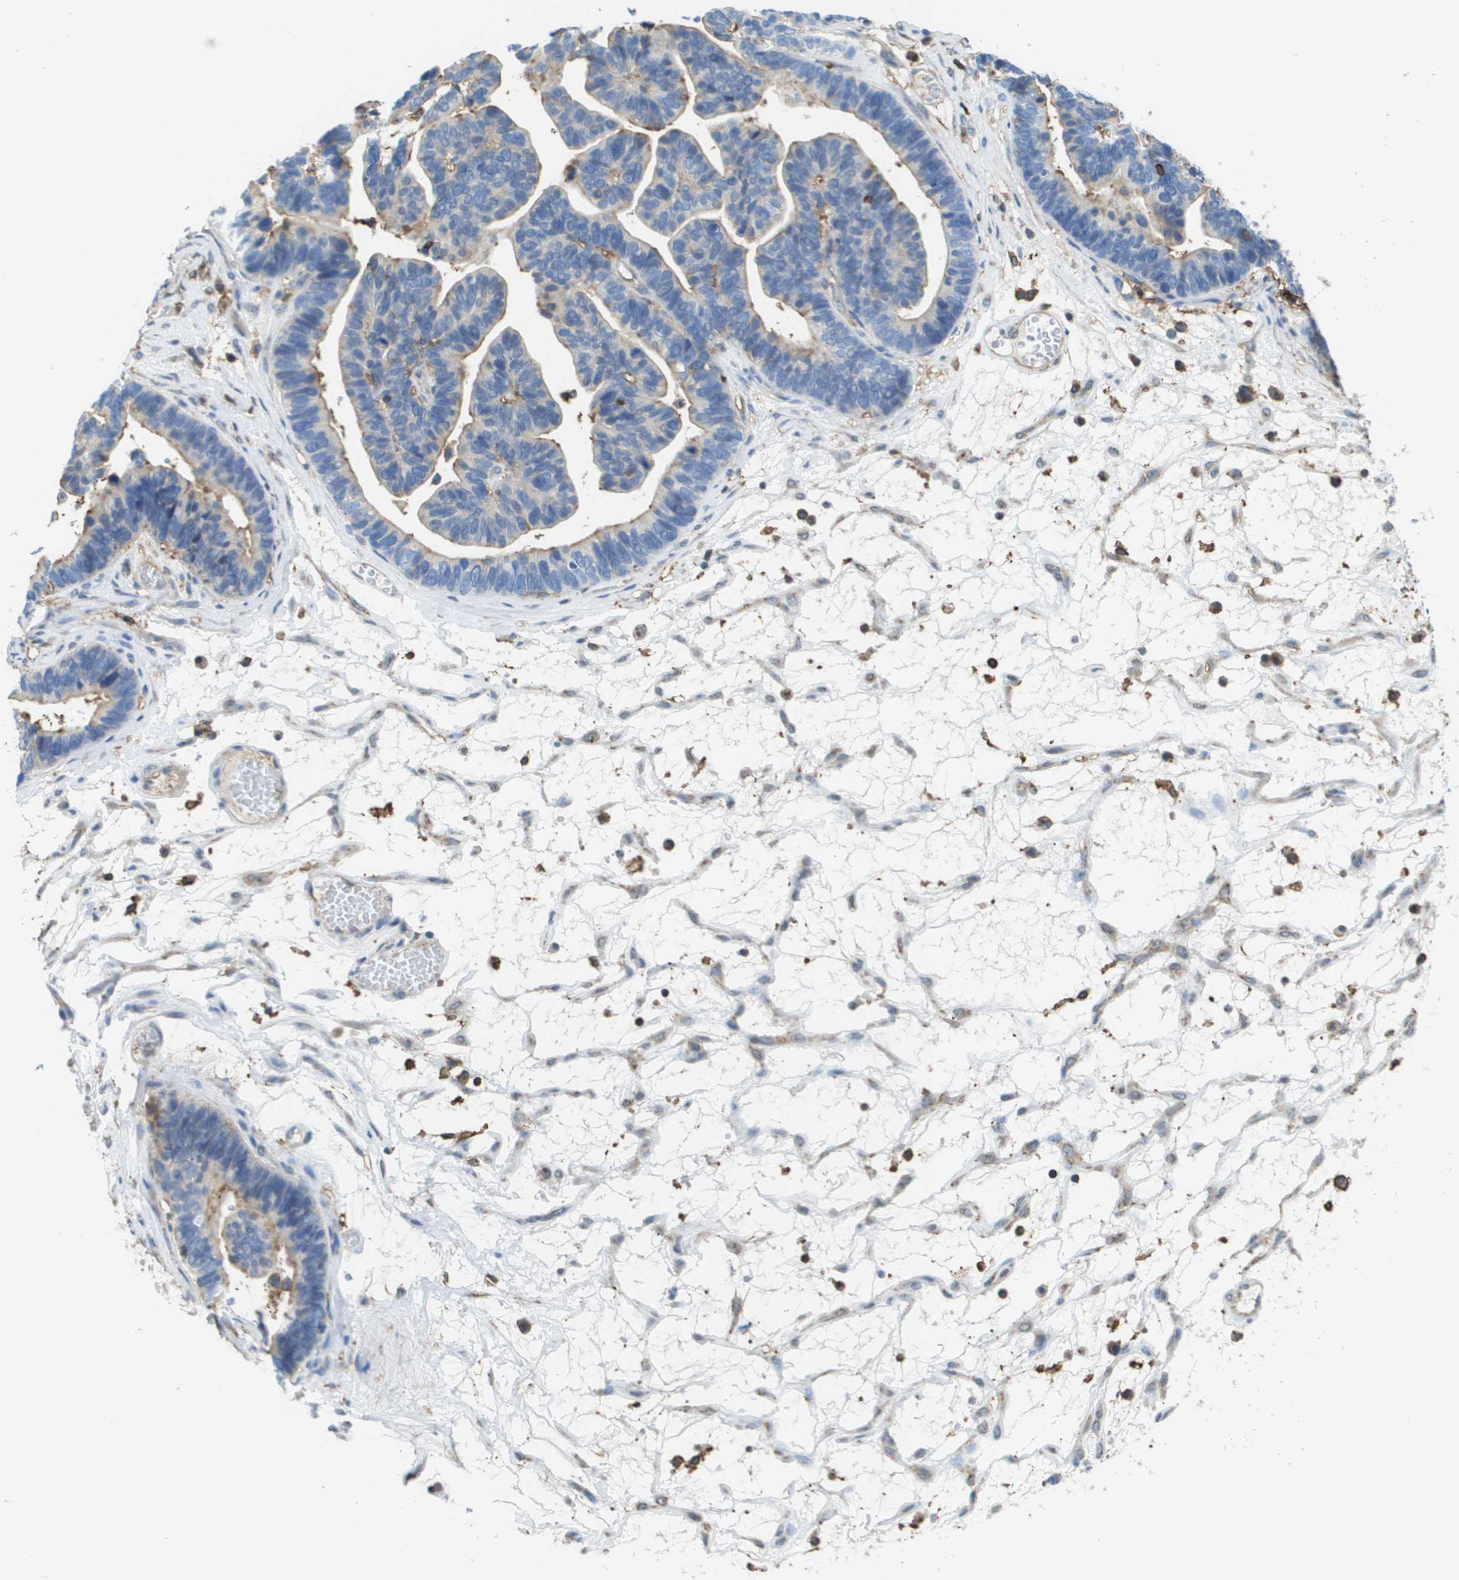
{"staining": {"intensity": "weak", "quantity": "<25%", "location": "cytoplasmic/membranous"}, "tissue": "ovarian cancer", "cell_type": "Tumor cells", "image_type": "cancer", "snomed": [{"axis": "morphology", "description": "Cystadenocarcinoma, serous, NOS"}, {"axis": "topography", "description": "Ovary"}], "caption": "There is no significant staining in tumor cells of ovarian cancer (serous cystadenocarcinoma).", "gene": "PASK", "patient": {"sex": "female", "age": 56}}